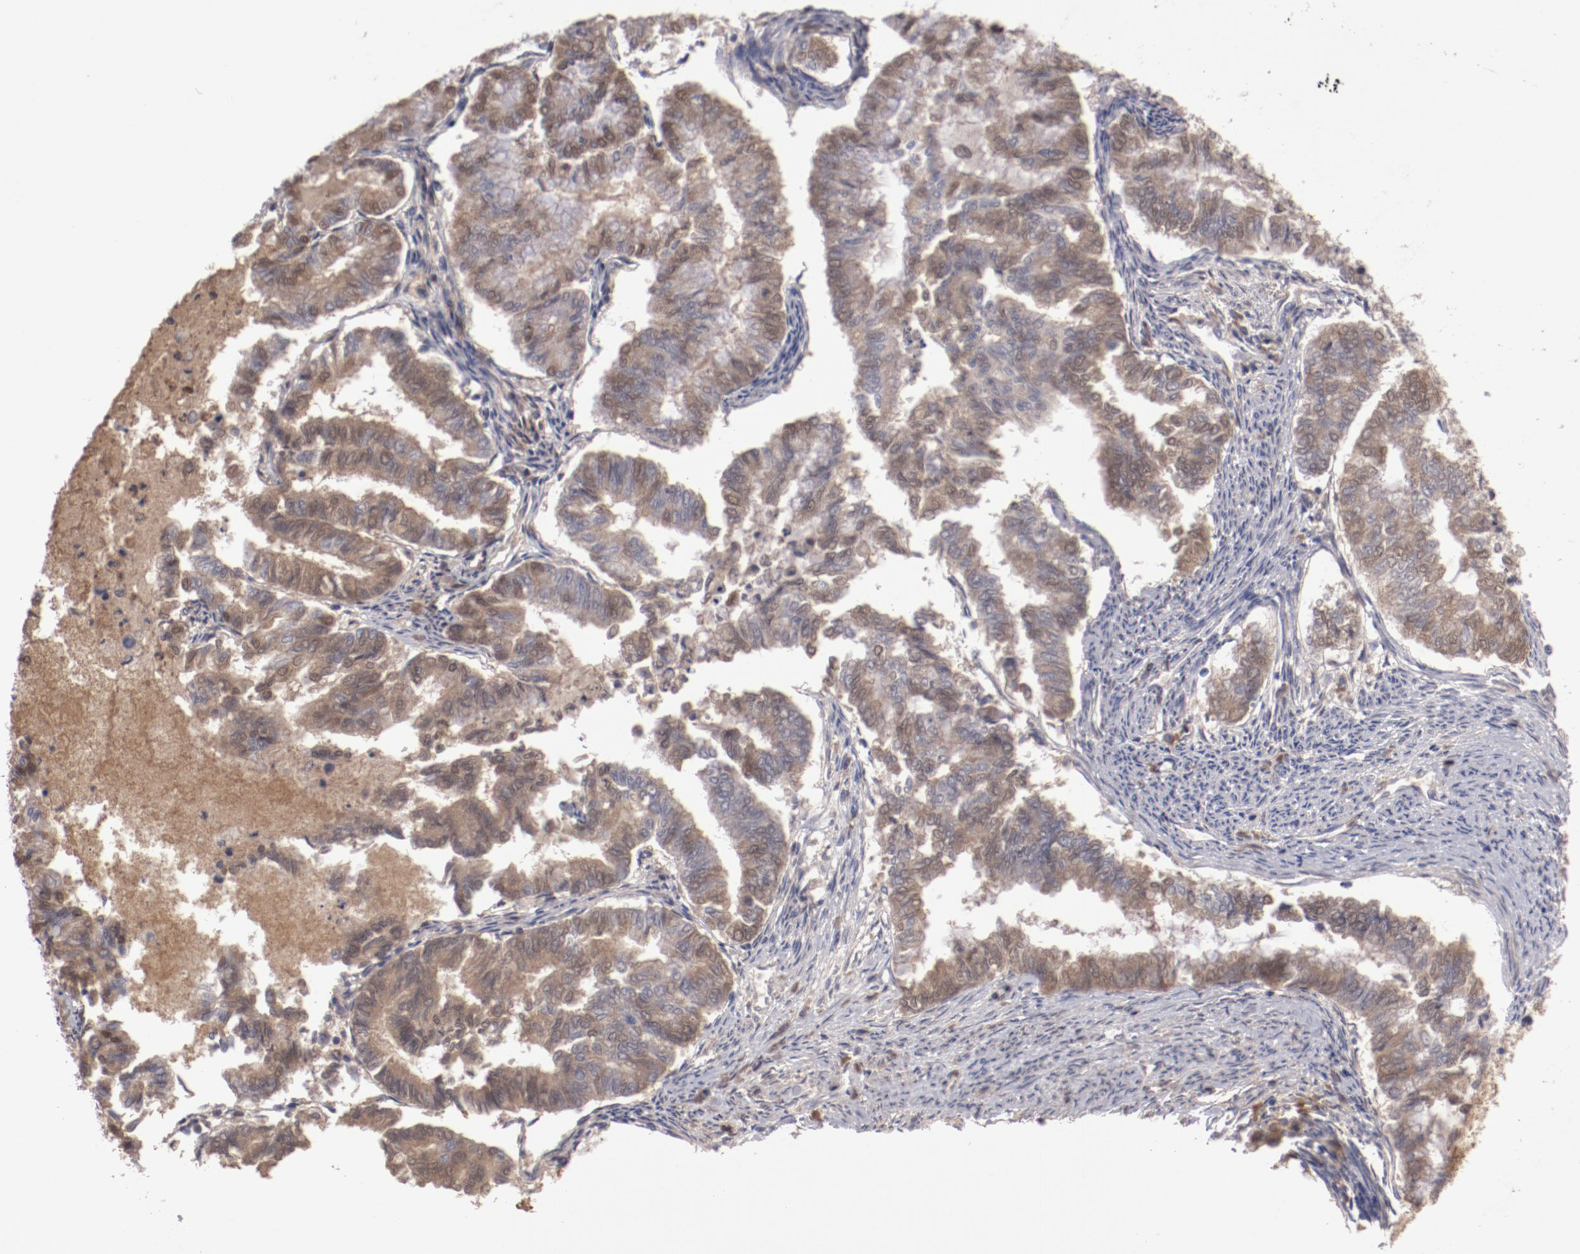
{"staining": {"intensity": "moderate", "quantity": "25%-75%", "location": "cytoplasmic/membranous,nuclear"}, "tissue": "endometrial cancer", "cell_type": "Tumor cells", "image_type": "cancer", "snomed": [{"axis": "morphology", "description": "Adenocarcinoma, NOS"}, {"axis": "topography", "description": "Endometrium"}], "caption": "Immunohistochemistry photomicrograph of neoplastic tissue: human endometrial cancer stained using immunohistochemistry demonstrates medium levels of moderate protein expression localized specifically in the cytoplasmic/membranous and nuclear of tumor cells, appearing as a cytoplasmic/membranous and nuclear brown color.", "gene": "CP", "patient": {"sex": "female", "age": 79}}